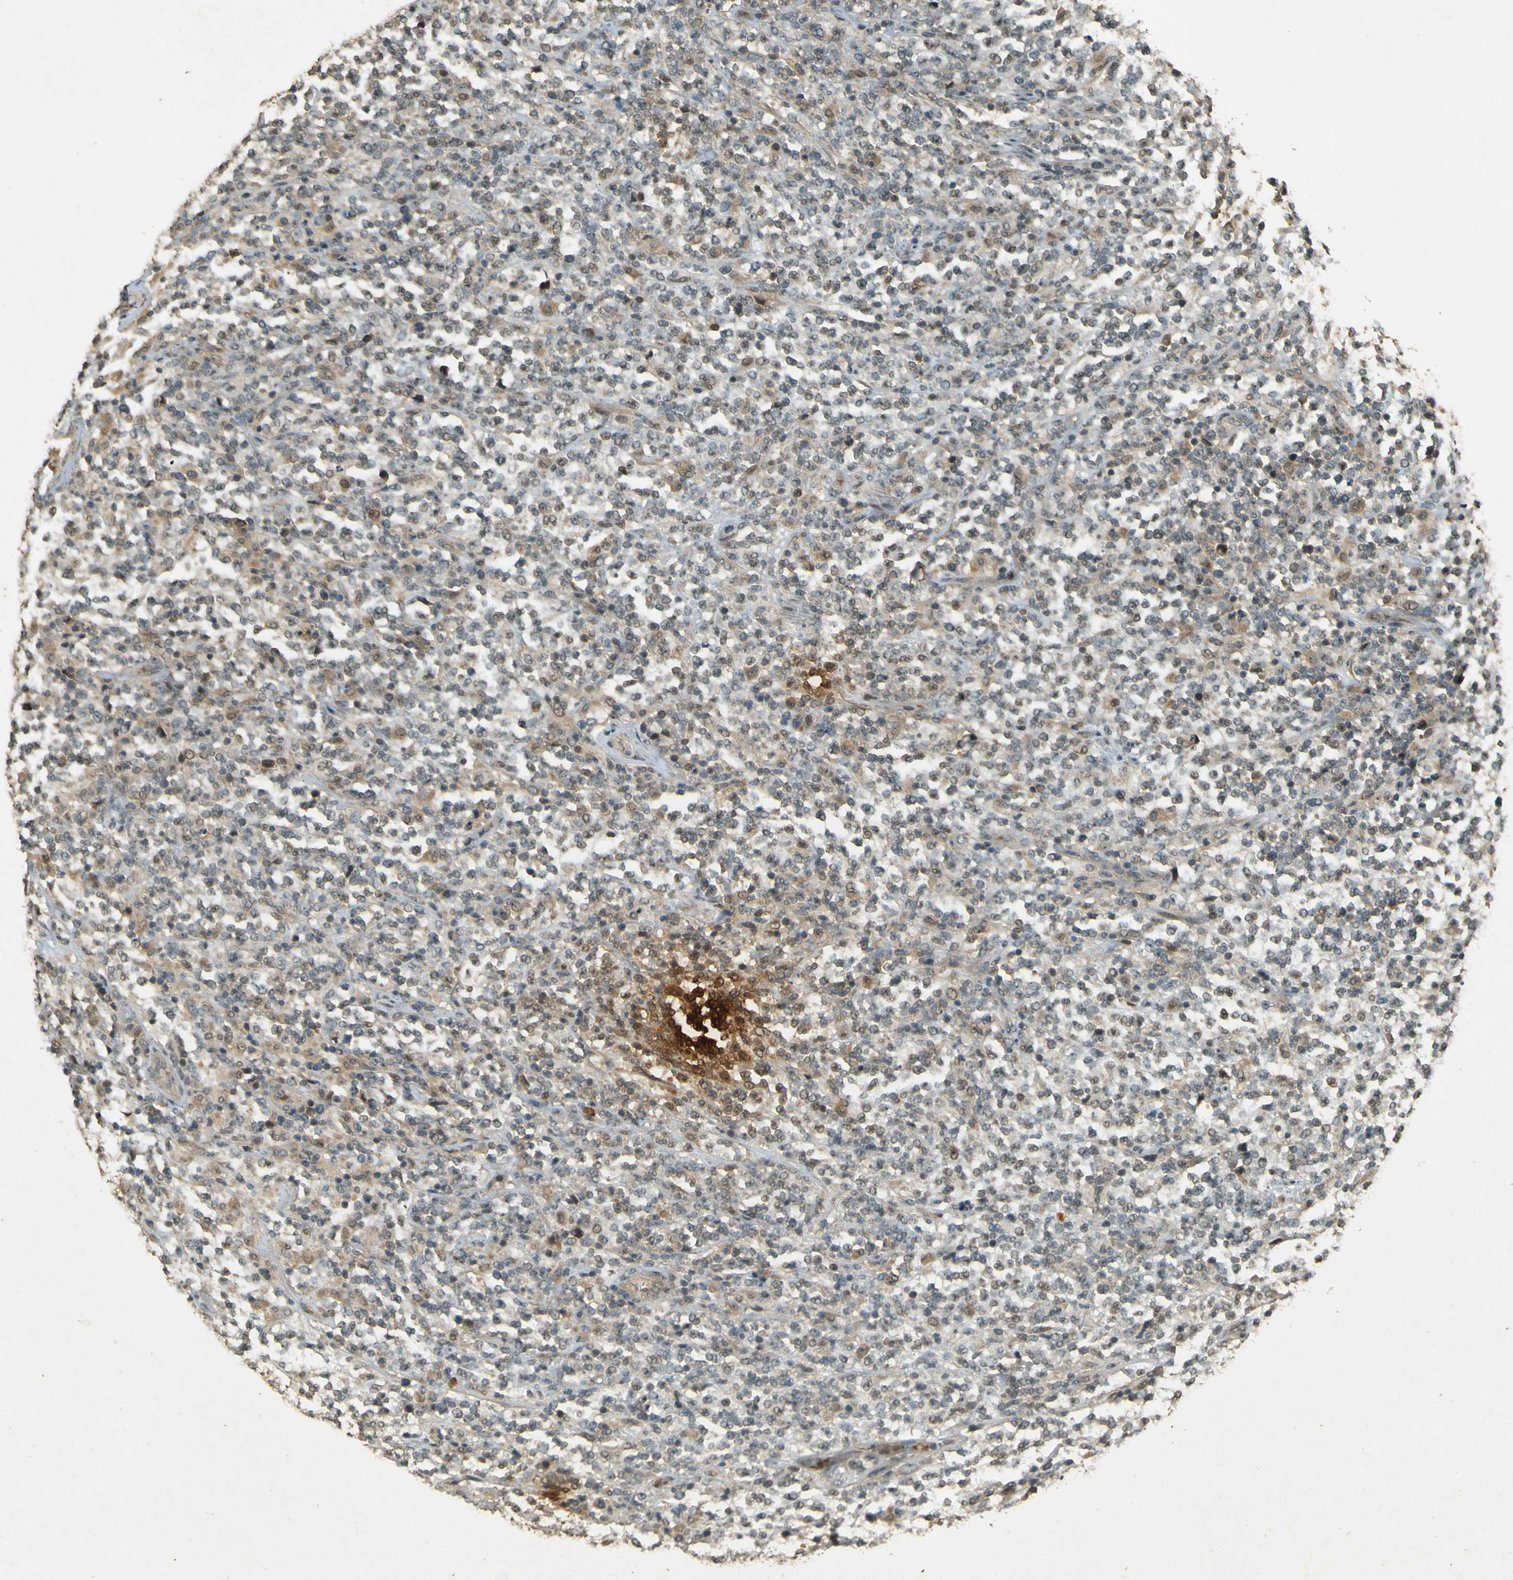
{"staining": {"intensity": "moderate", "quantity": "25%-75%", "location": "cytoplasmic/membranous"}, "tissue": "lymphoma", "cell_type": "Tumor cells", "image_type": "cancer", "snomed": [{"axis": "morphology", "description": "Malignant lymphoma, non-Hodgkin's type, High grade"}, {"axis": "topography", "description": "Soft tissue"}], "caption": "About 25%-75% of tumor cells in human lymphoma exhibit moderate cytoplasmic/membranous protein expression as visualized by brown immunohistochemical staining.", "gene": "MPDZ", "patient": {"sex": "male", "age": 18}}